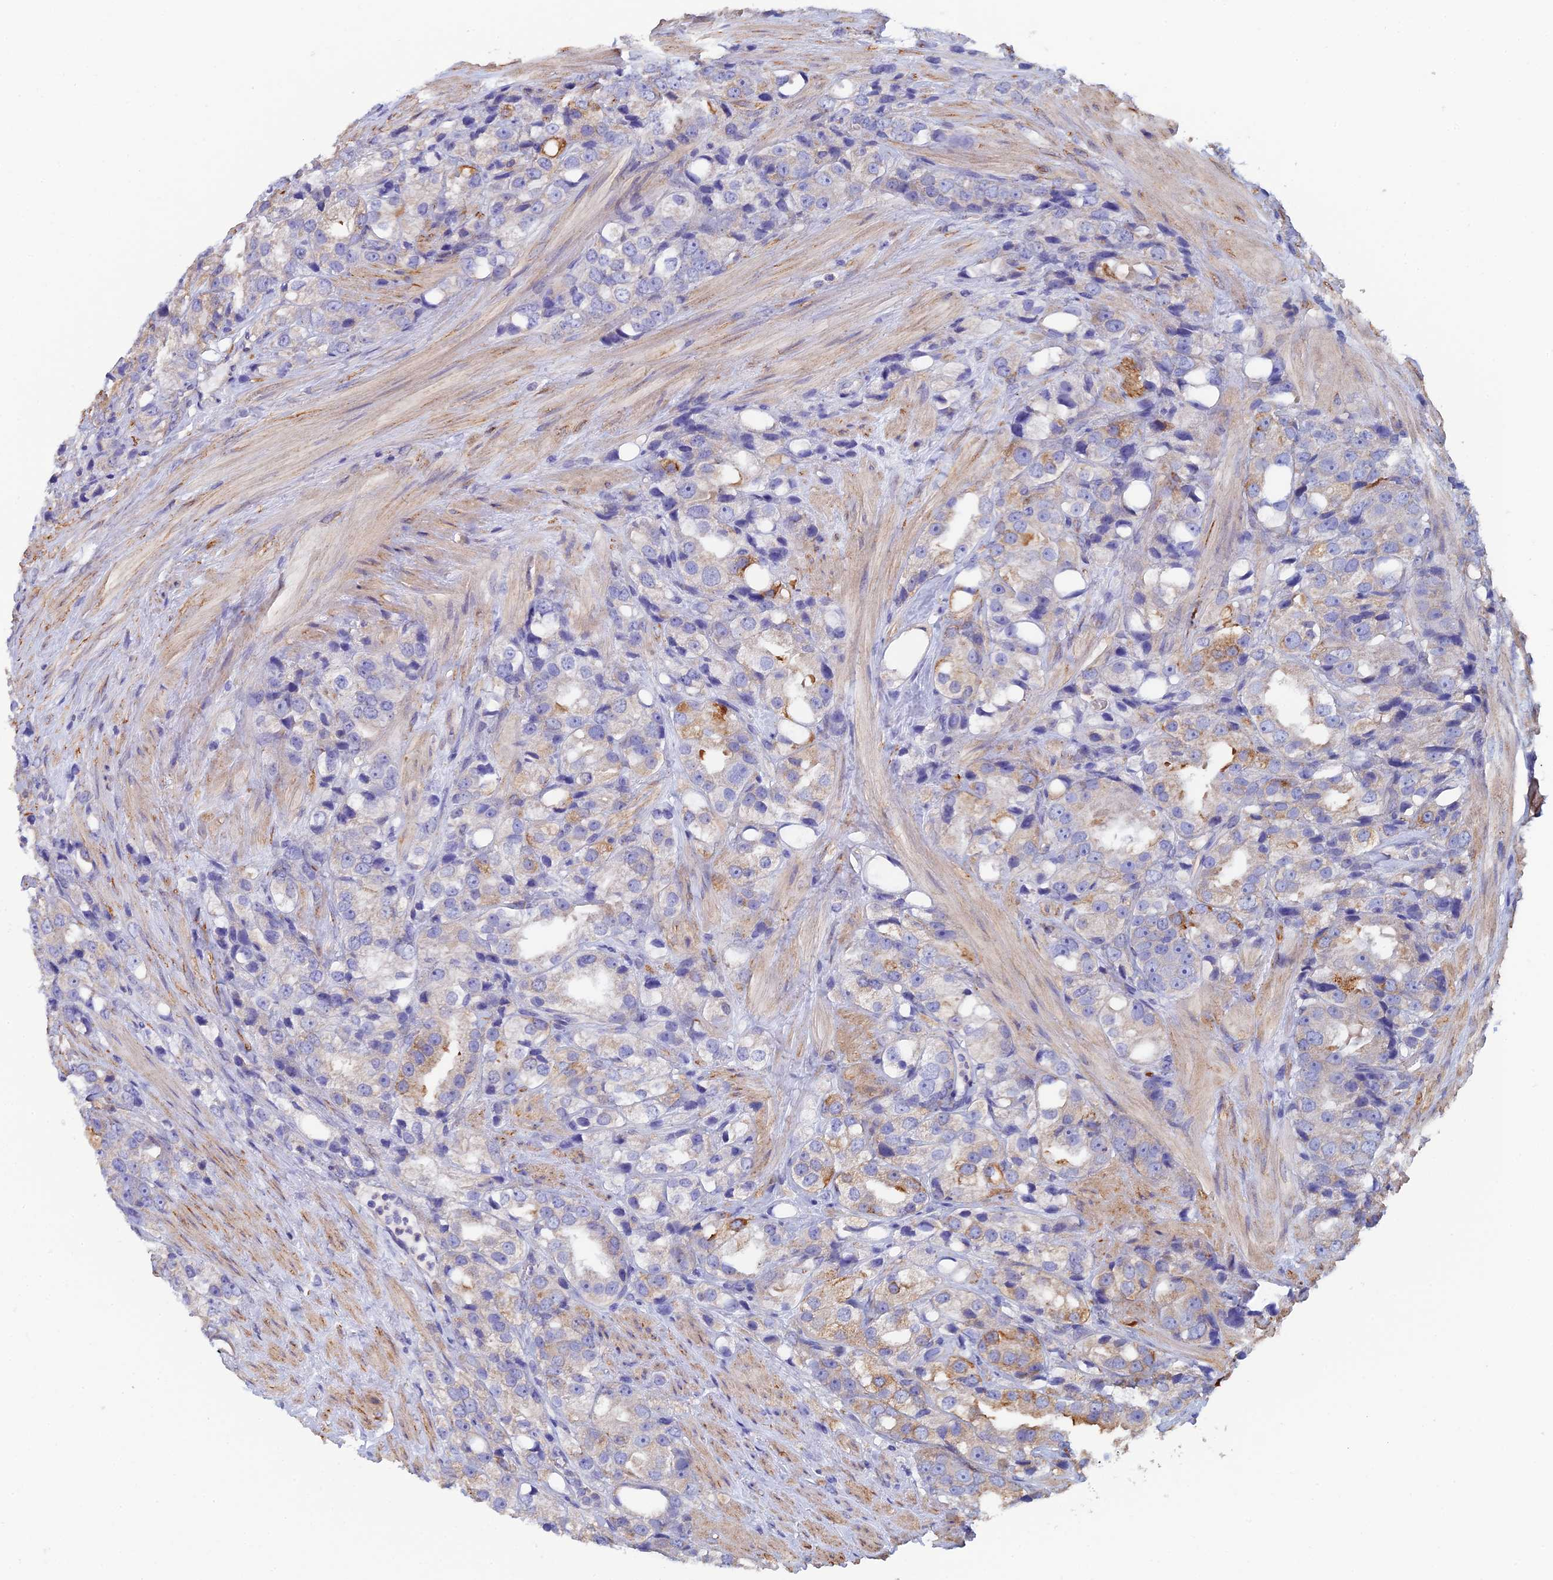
{"staining": {"intensity": "moderate", "quantity": "<25%", "location": "cytoplasmic/membranous"}, "tissue": "prostate cancer", "cell_type": "Tumor cells", "image_type": "cancer", "snomed": [{"axis": "morphology", "description": "Adenocarcinoma, NOS"}, {"axis": "topography", "description": "Prostate"}], "caption": "Moderate cytoplasmic/membranous expression is seen in approximately <25% of tumor cells in prostate adenocarcinoma. Ihc stains the protein in brown and the nuclei are stained blue.", "gene": "PCDHA5", "patient": {"sex": "male", "age": 79}}